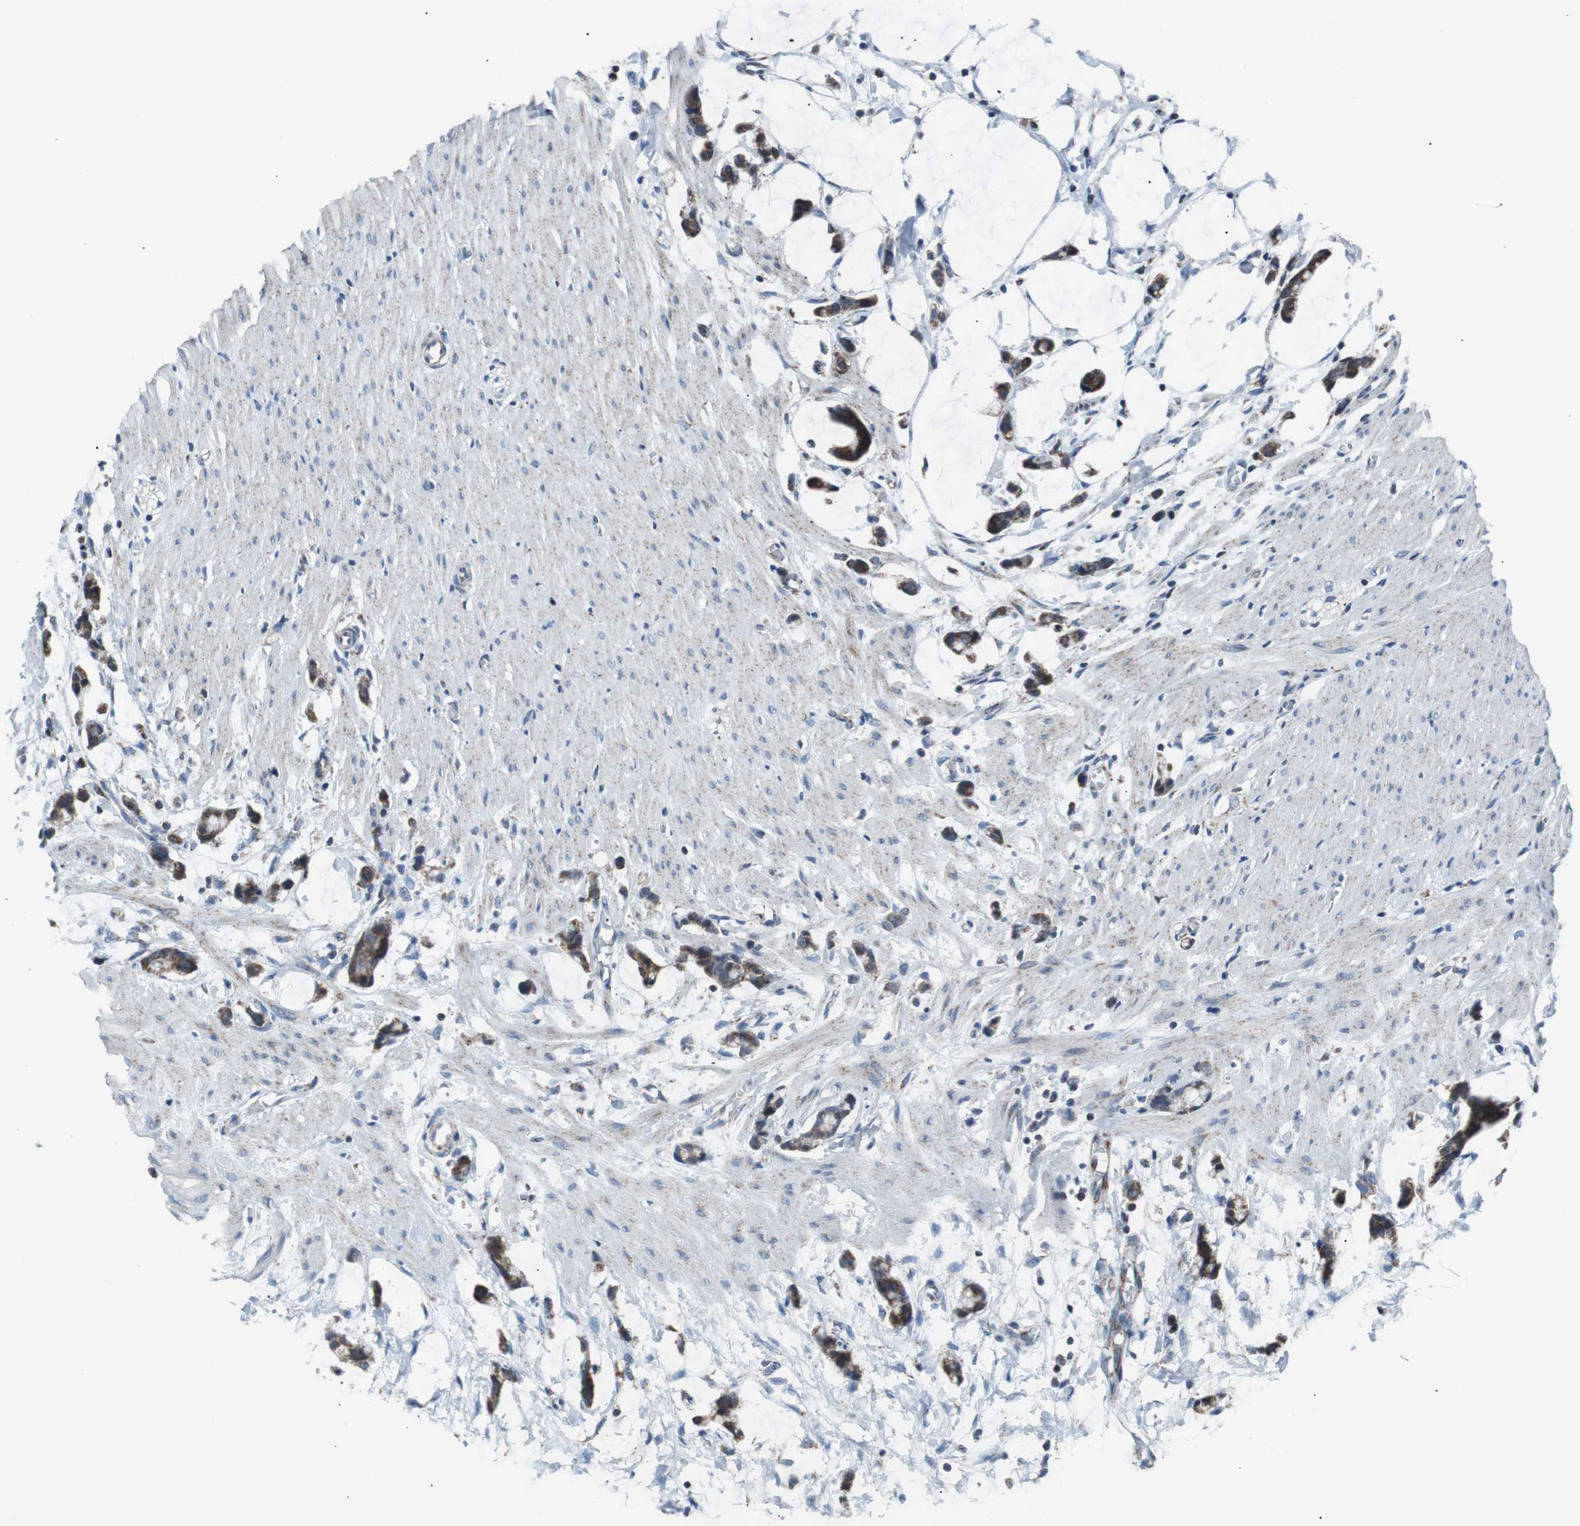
{"staining": {"intensity": "strong", "quantity": ">75%", "location": "cytoplasmic/membranous"}, "tissue": "colorectal cancer", "cell_type": "Tumor cells", "image_type": "cancer", "snomed": [{"axis": "morphology", "description": "Adenocarcinoma, NOS"}, {"axis": "topography", "description": "Colon"}], "caption": "Immunohistochemical staining of human colorectal adenocarcinoma displays high levels of strong cytoplasmic/membranous protein staining in about >75% of tumor cells.", "gene": "PITRM1", "patient": {"sex": "male", "age": 14}}